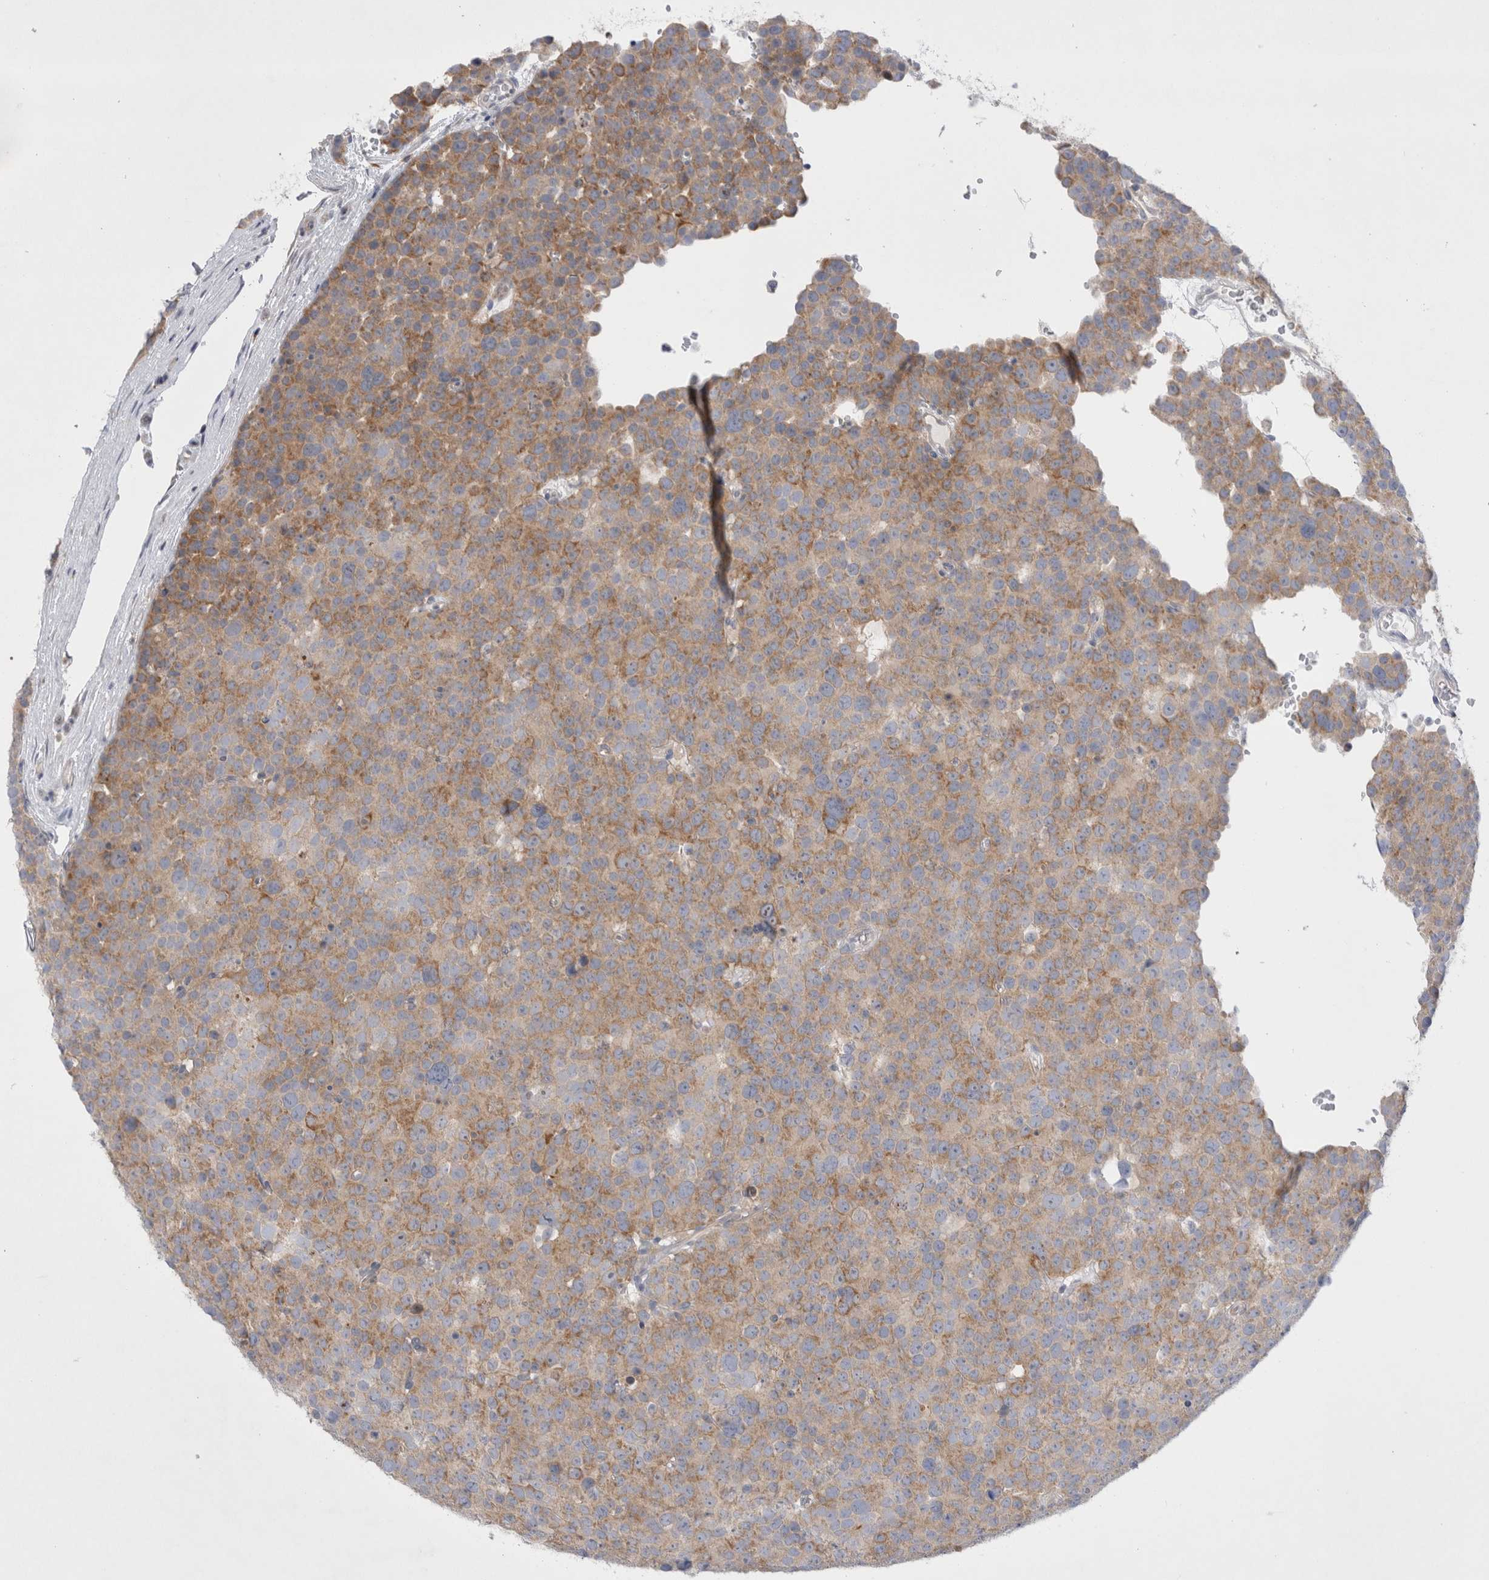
{"staining": {"intensity": "moderate", "quantity": ">75%", "location": "cytoplasmic/membranous"}, "tissue": "testis cancer", "cell_type": "Tumor cells", "image_type": "cancer", "snomed": [{"axis": "morphology", "description": "Seminoma, NOS"}, {"axis": "topography", "description": "Testis"}], "caption": "Testis cancer (seminoma) tissue reveals moderate cytoplasmic/membranous staining in approximately >75% of tumor cells, visualized by immunohistochemistry.", "gene": "RBM12B", "patient": {"sex": "male", "age": 71}}